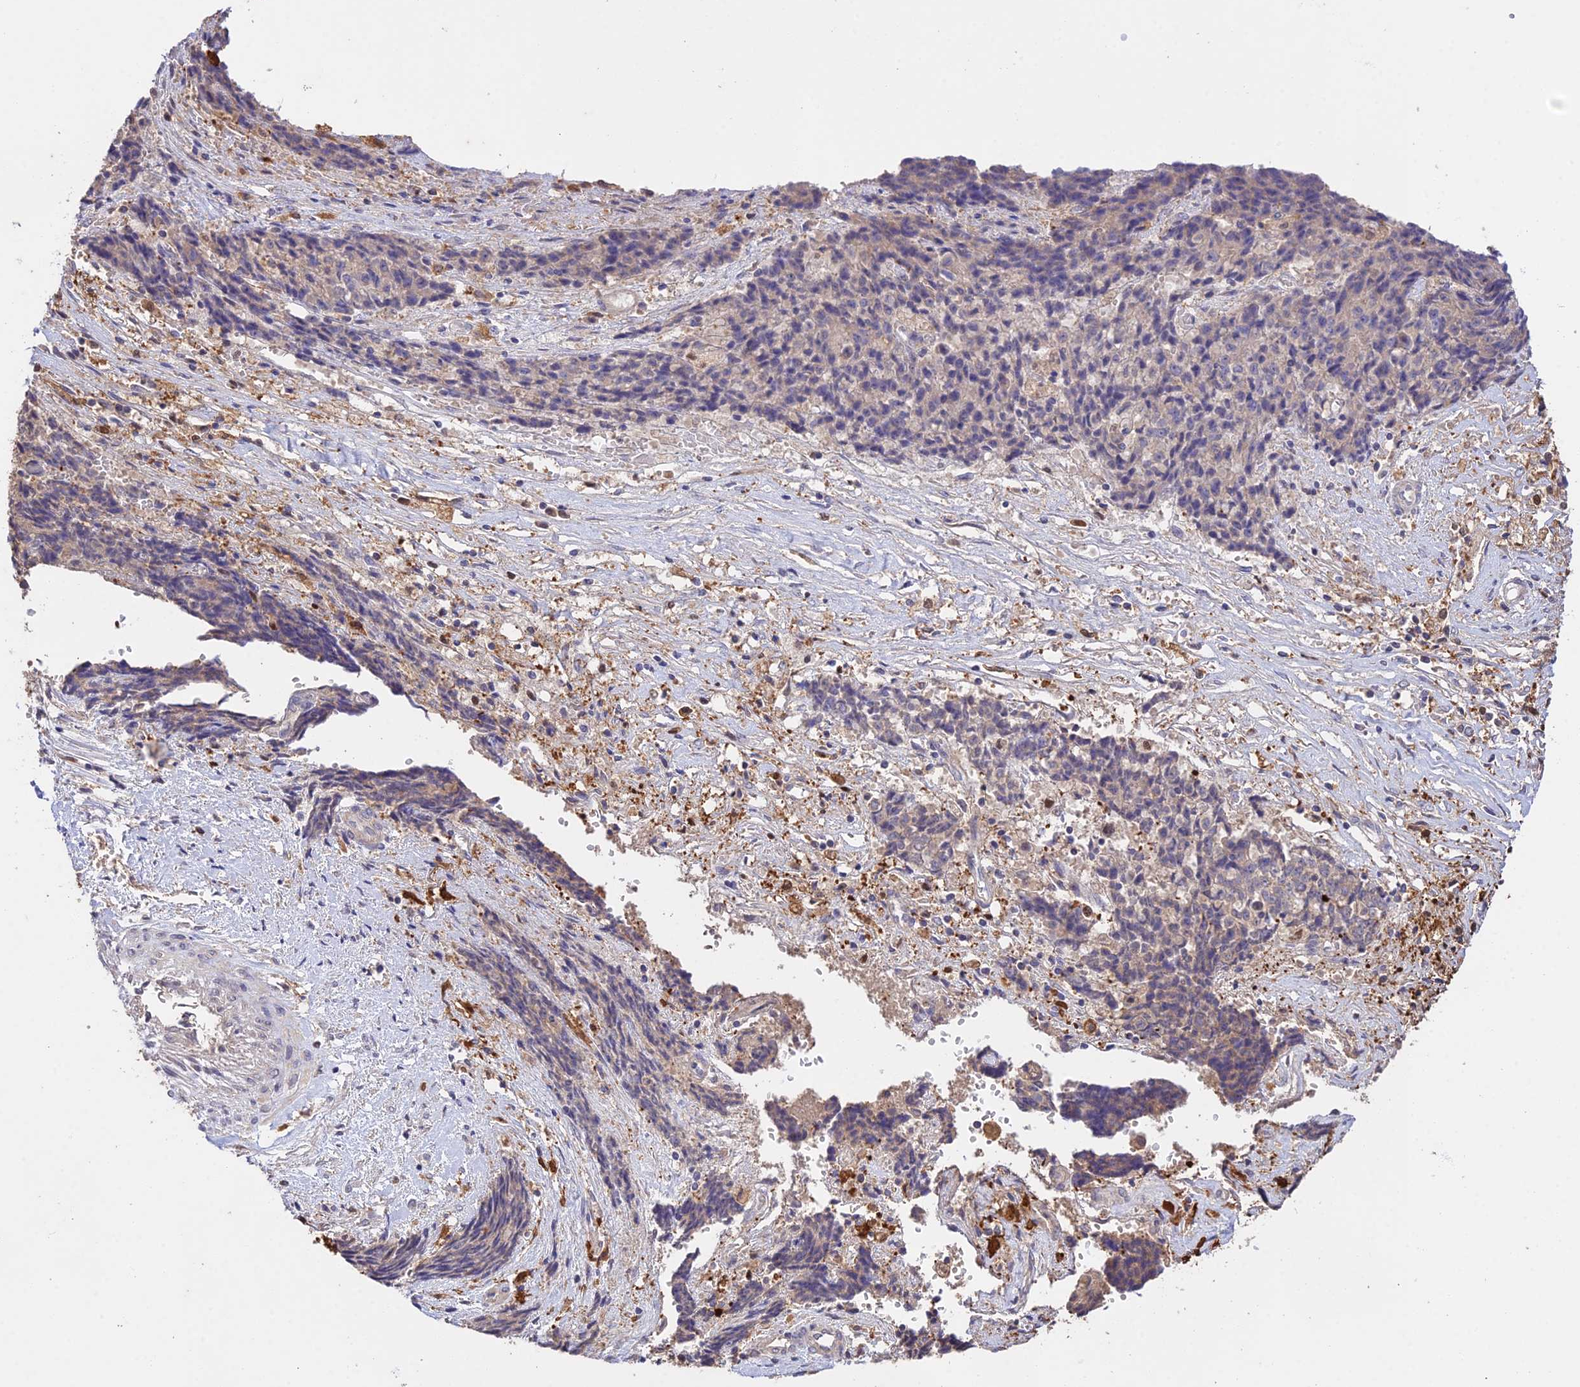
{"staining": {"intensity": "weak", "quantity": "<25%", "location": "cytoplasmic/membranous"}, "tissue": "ovarian cancer", "cell_type": "Tumor cells", "image_type": "cancer", "snomed": [{"axis": "morphology", "description": "Carcinoma, endometroid"}, {"axis": "topography", "description": "Ovary"}], "caption": "An IHC micrograph of ovarian cancer (endometroid carcinoma) is shown. There is no staining in tumor cells of ovarian cancer (endometroid carcinoma).", "gene": "FBP1", "patient": {"sex": "female", "age": 42}}